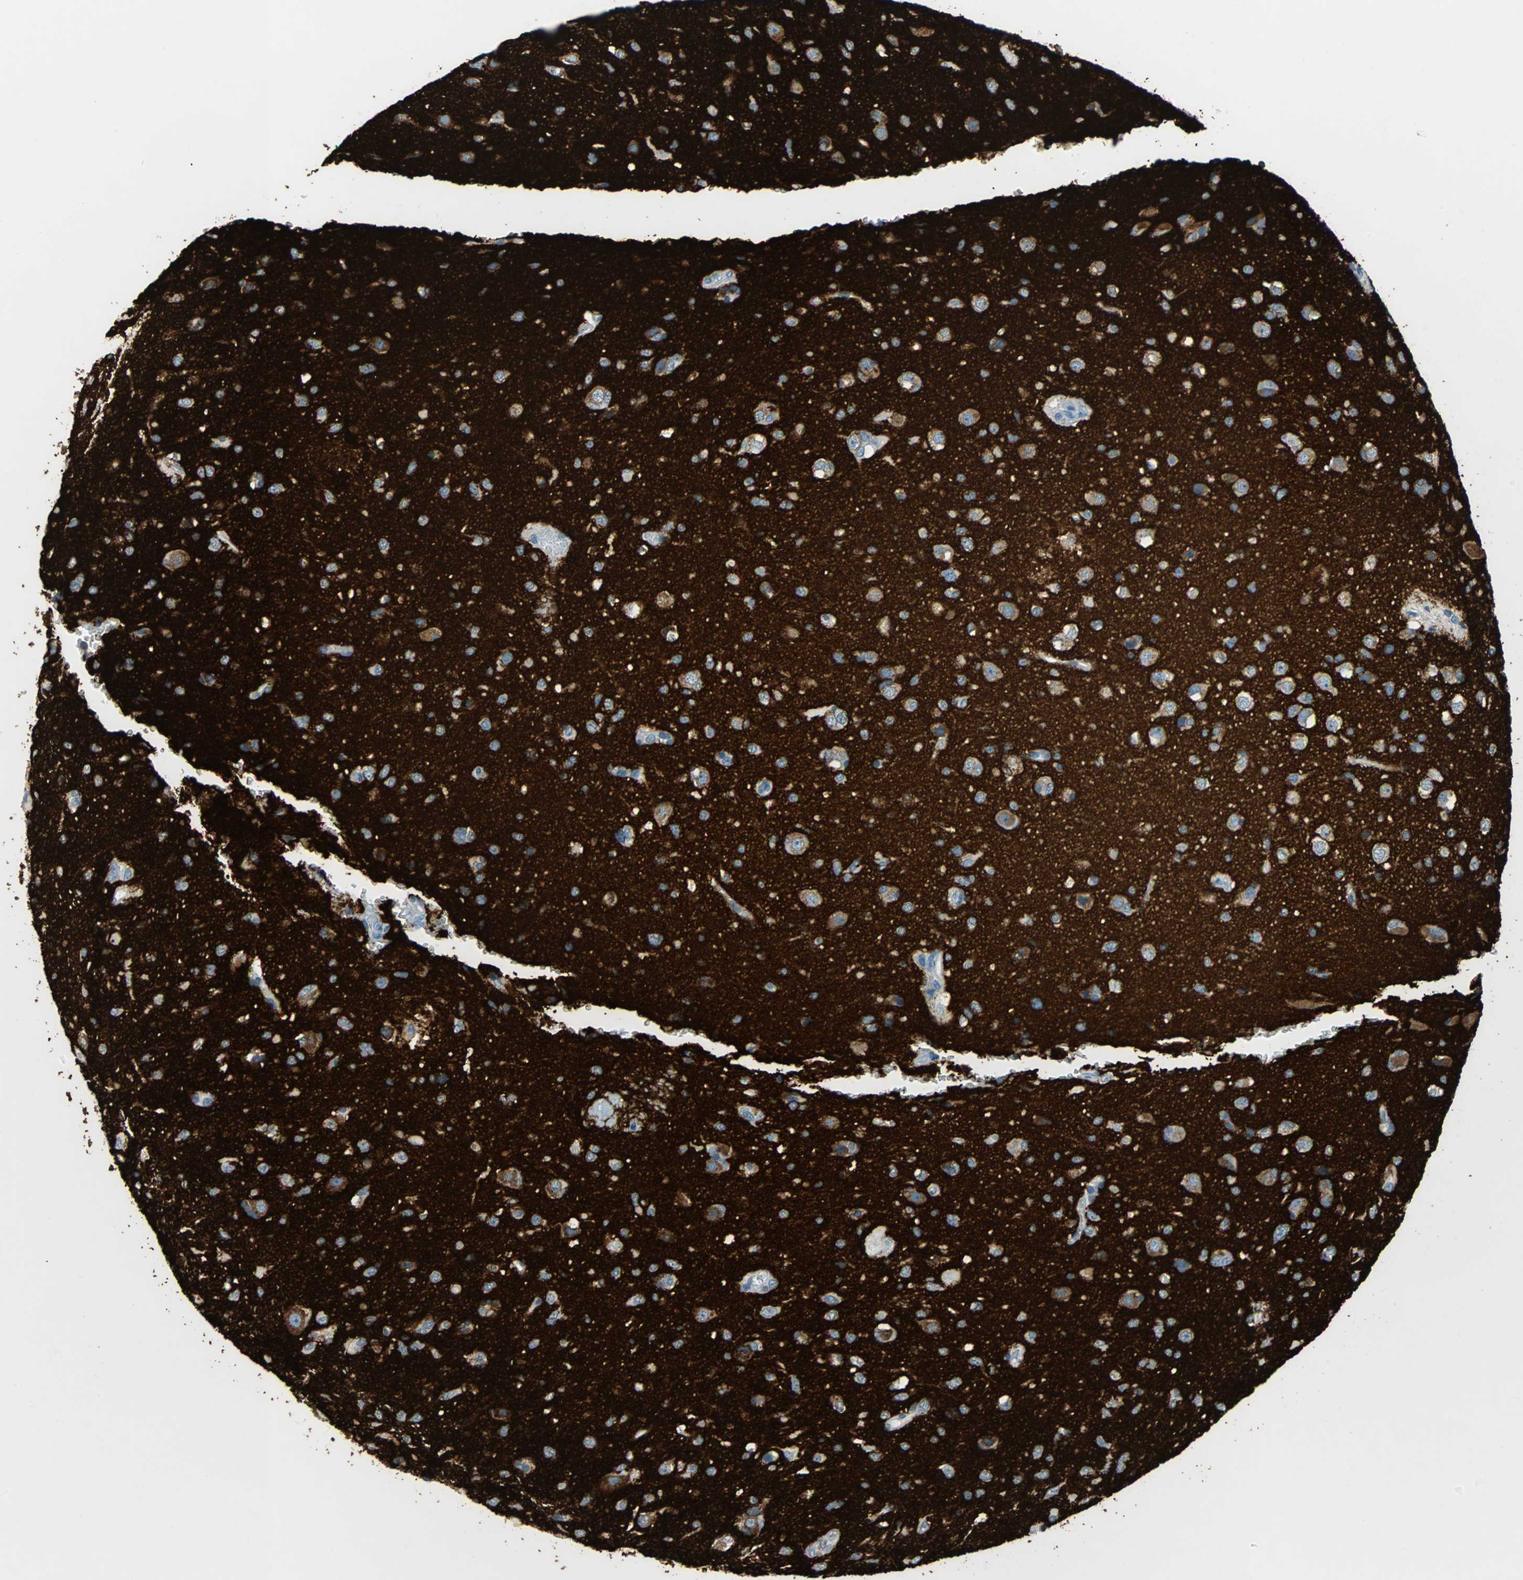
{"staining": {"intensity": "negative", "quantity": "none", "location": "none"}, "tissue": "glioma", "cell_type": "Tumor cells", "image_type": "cancer", "snomed": [{"axis": "morphology", "description": "Glioma, malignant, Low grade"}, {"axis": "topography", "description": "Brain"}], "caption": "A high-resolution histopathology image shows immunohistochemistry staining of glioma, which displays no significant expression in tumor cells.", "gene": "STX1A", "patient": {"sex": "male", "age": 77}}